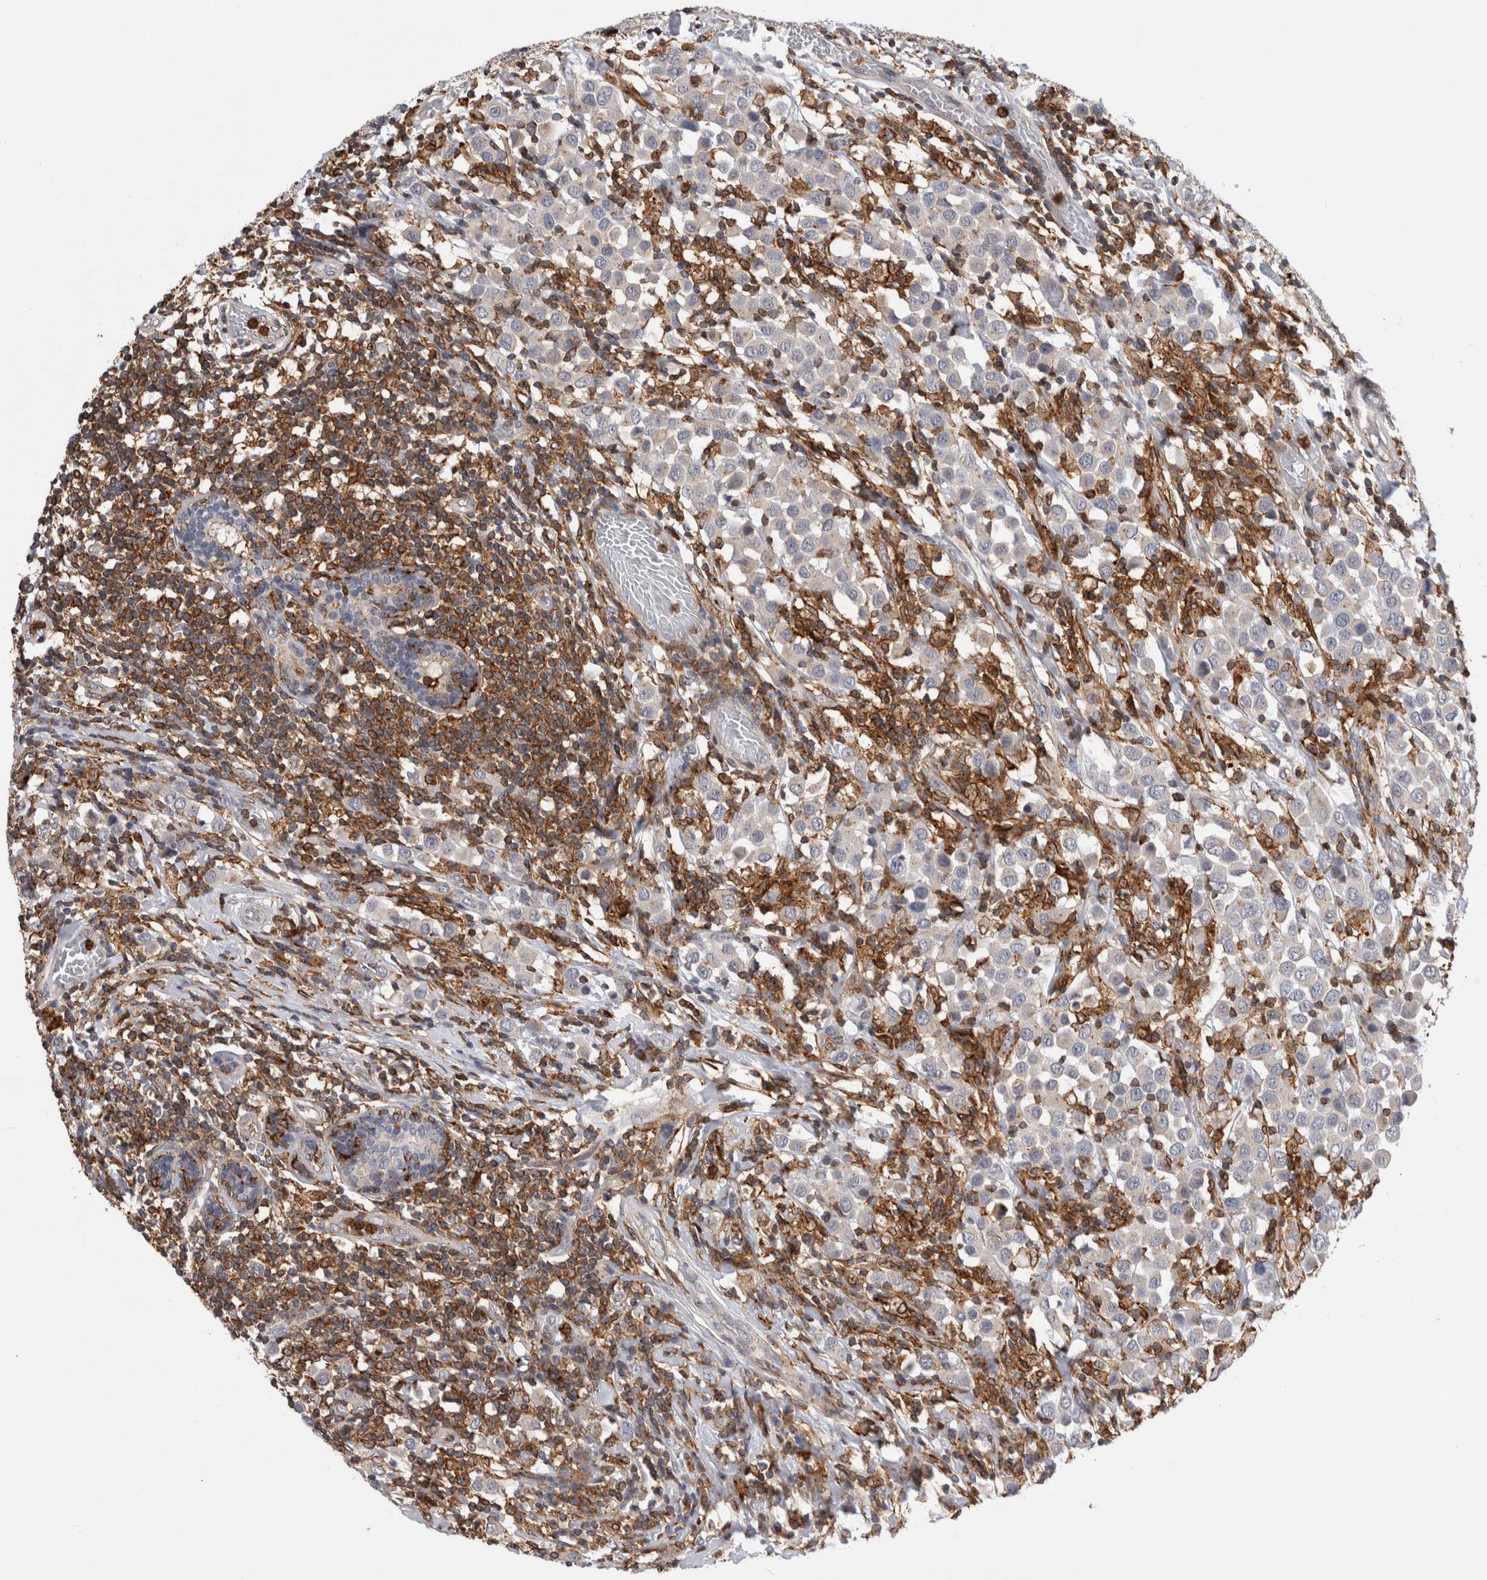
{"staining": {"intensity": "negative", "quantity": "none", "location": "none"}, "tissue": "breast cancer", "cell_type": "Tumor cells", "image_type": "cancer", "snomed": [{"axis": "morphology", "description": "Duct carcinoma"}, {"axis": "topography", "description": "Breast"}], "caption": "Immunohistochemistry (IHC) image of human infiltrating ductal carcinoma (breast) stained for a protein (brown), which demonstrates no expression in tumor cells. The staining is performed using DAB brown chromogen with nuclei counter-stained in using hematoxylin.", "gene": "CCDC88B", "patient": {"sex": "female", "age": 61}}